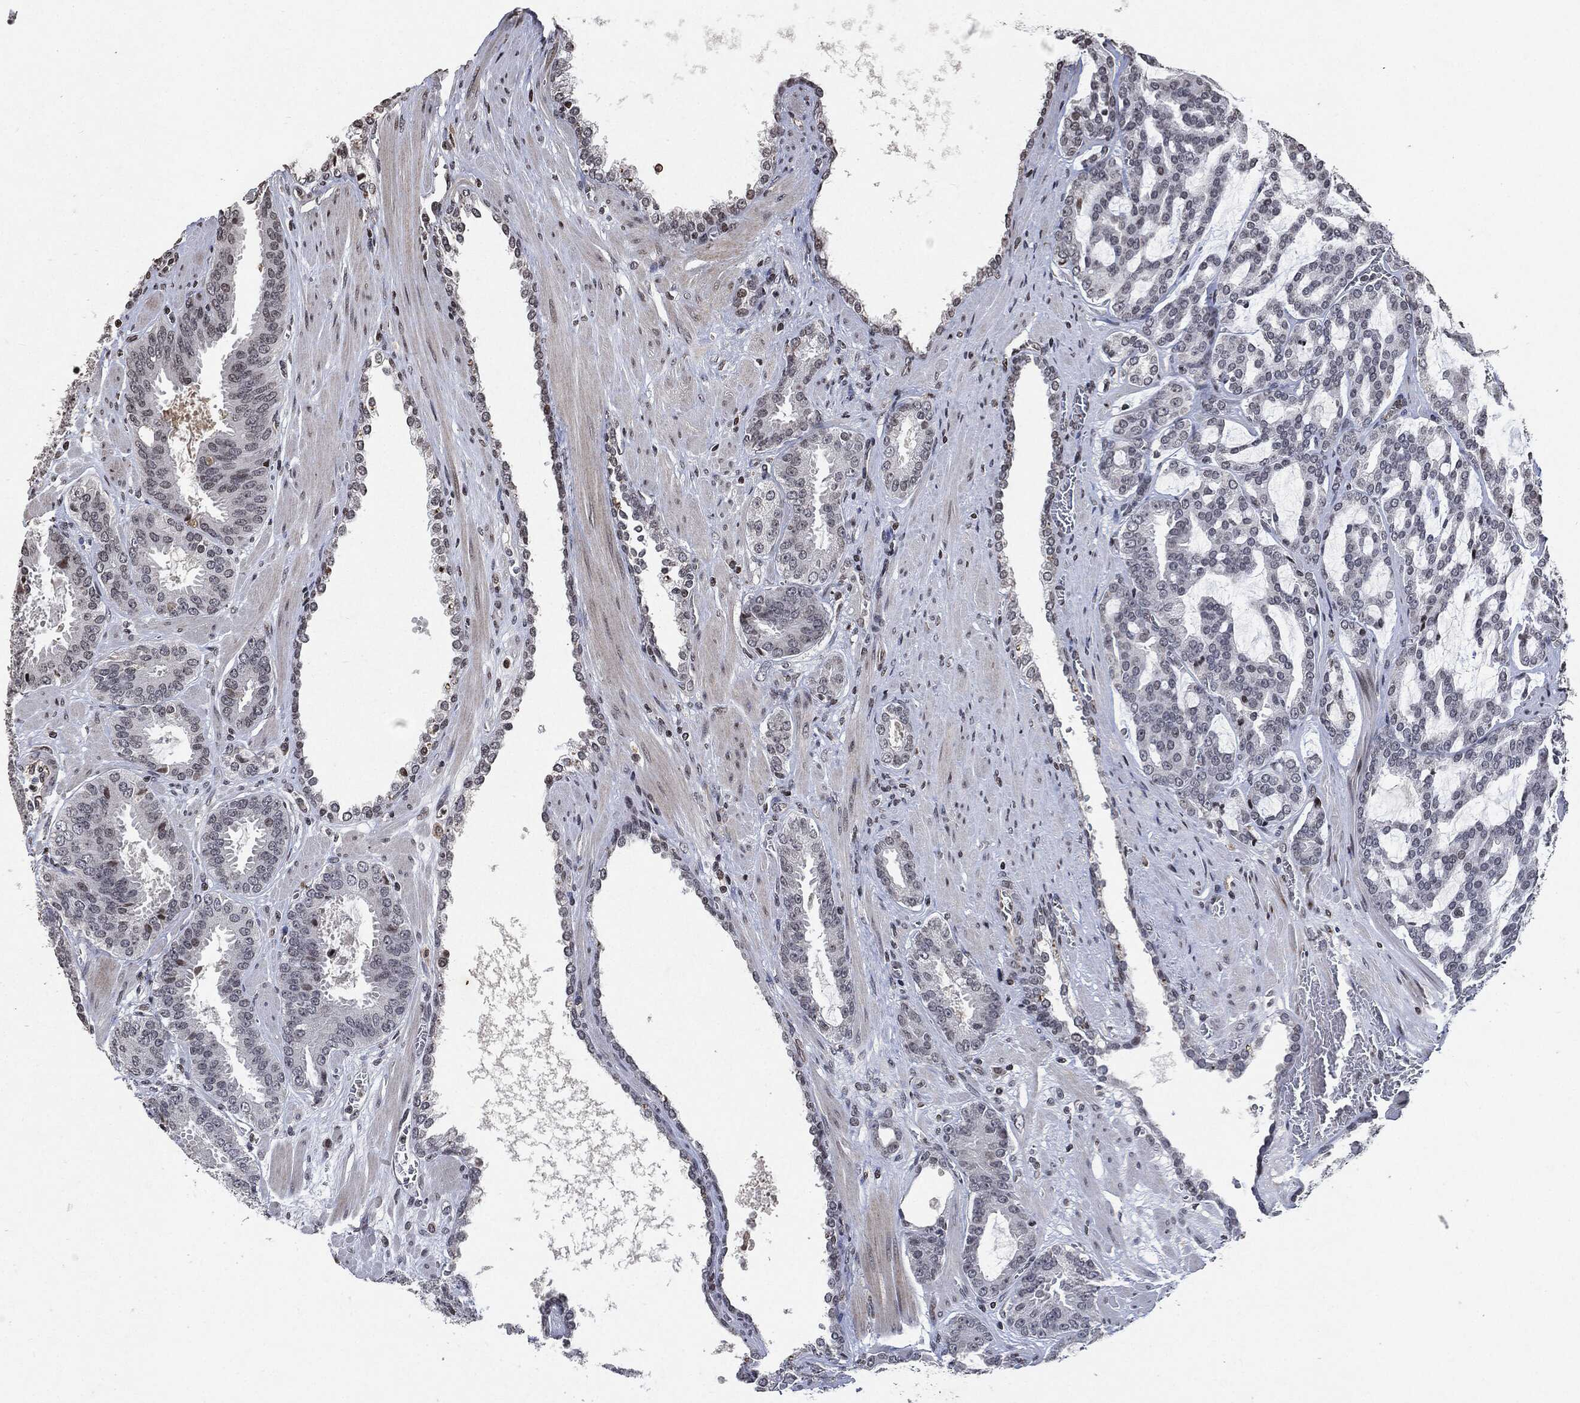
{"staining": {"intensity": "negative", "quantity": "none", "location": "none"}, "tissue": "prostate cancer", "cell_type": "Tumor cells", "image_type": "cancer", "snomed": [{"axis": "morphology", "description": "Adenocarcinoma, NOS"}, {"axis": "topography", "description": "Prostate"}], "caption": "Tumor cells are negative for brown protein staining in adenocarcinoma (prostate). Nuclei are stained in blue.", "gene": "JUN", "patient": {"sex": "male", "age": 67}}